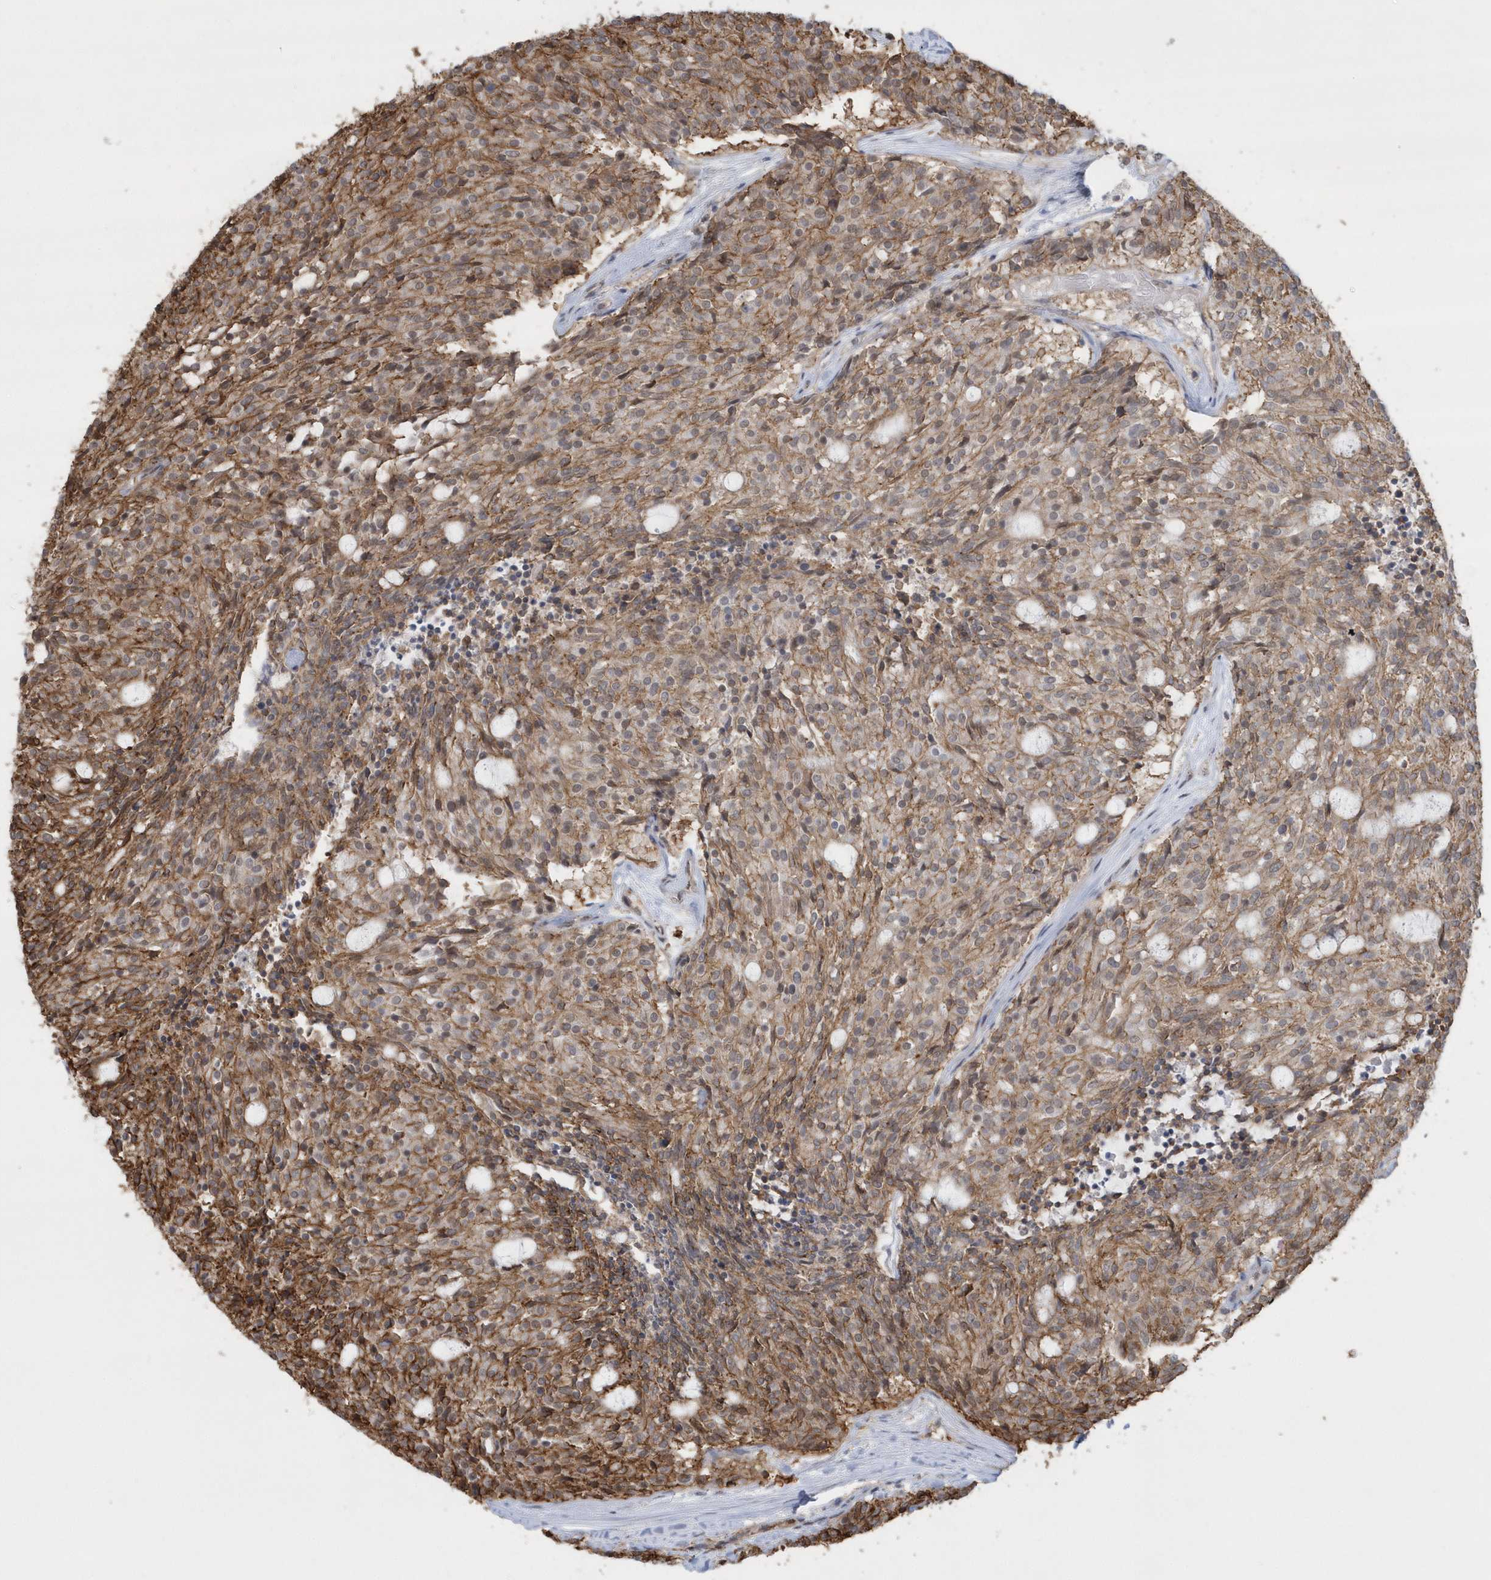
{"staining": {"intensity": "moderate", "quantity": ">75%", "location": "cytoplasmic/membranous"}, "tissue": "carcinoid", "cell_type": "Tumor cells", "image_type": "cancer", "snomed": [{"axis": "morphology", "description": "Carcinoid, malignant, NOS"}, {"axis": "topography", "description": "Pancreas"}], "caption": "A photomicrograph of human carcinoid stained for a protein reveals moderate cytoplasmic/membranous brown staining in tumor cells.", "gene": "CRIP3", "patient": {"sex": "female", "age": 54}}